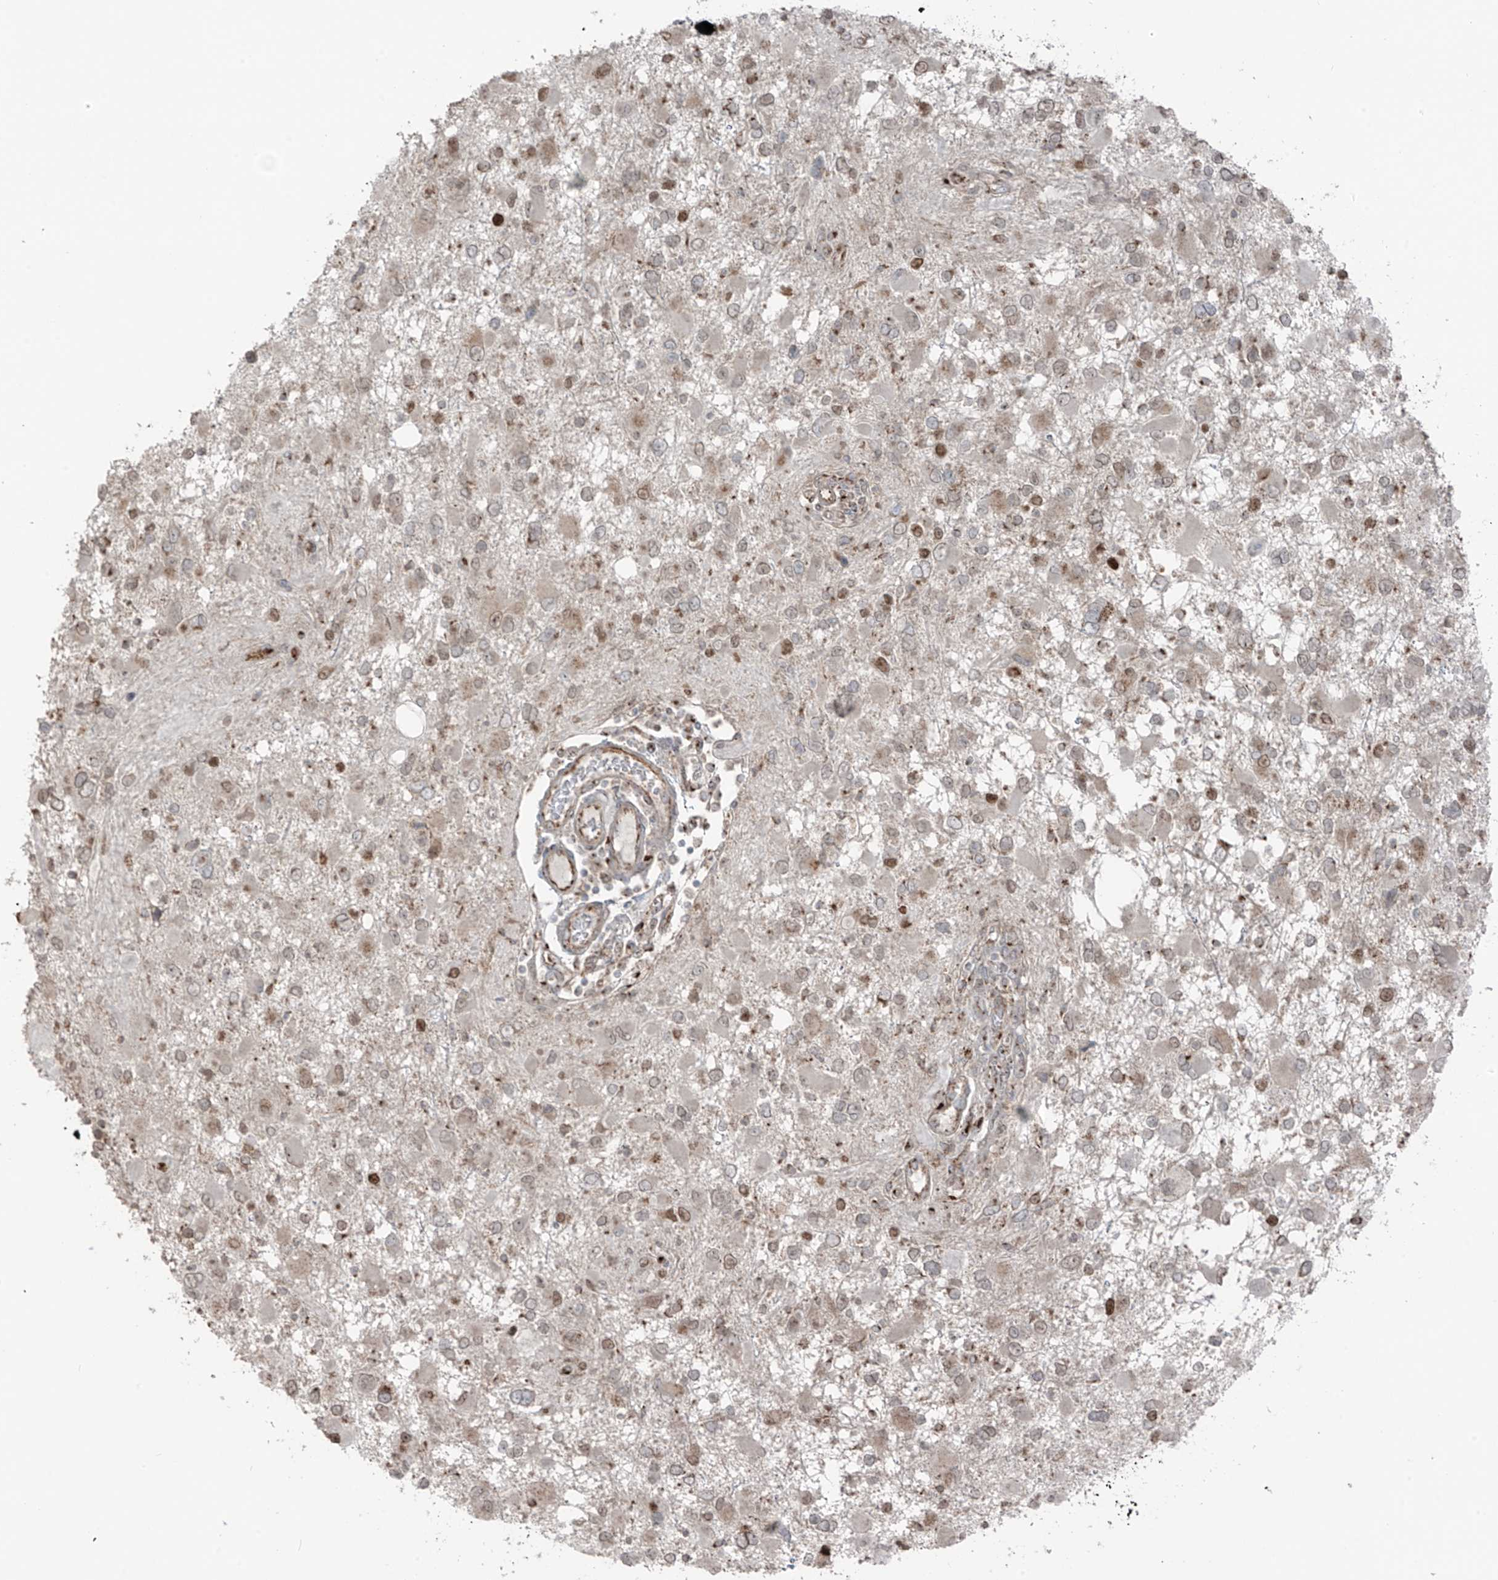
{"staining": {"intensity": "weak", "quantity": "25%-75%", "location": "nuclear"}, "tissue": "glioma", "cell_type": "Tumor cells", "image_type": "cancer", "snomed": [{"axis": "morphology", "description": "Glioma, malignant, High grade"}, {"axis": "topography", "description": "Brain"}], "caption": "Glioma stained with DAB immunohistochemistry (IHC) shows low levels of weak nuclear staining in approximately 25%-75% of tumor cells.", "gene": "ERLEC1", "patient": {"sex": "male", "age": 53}}